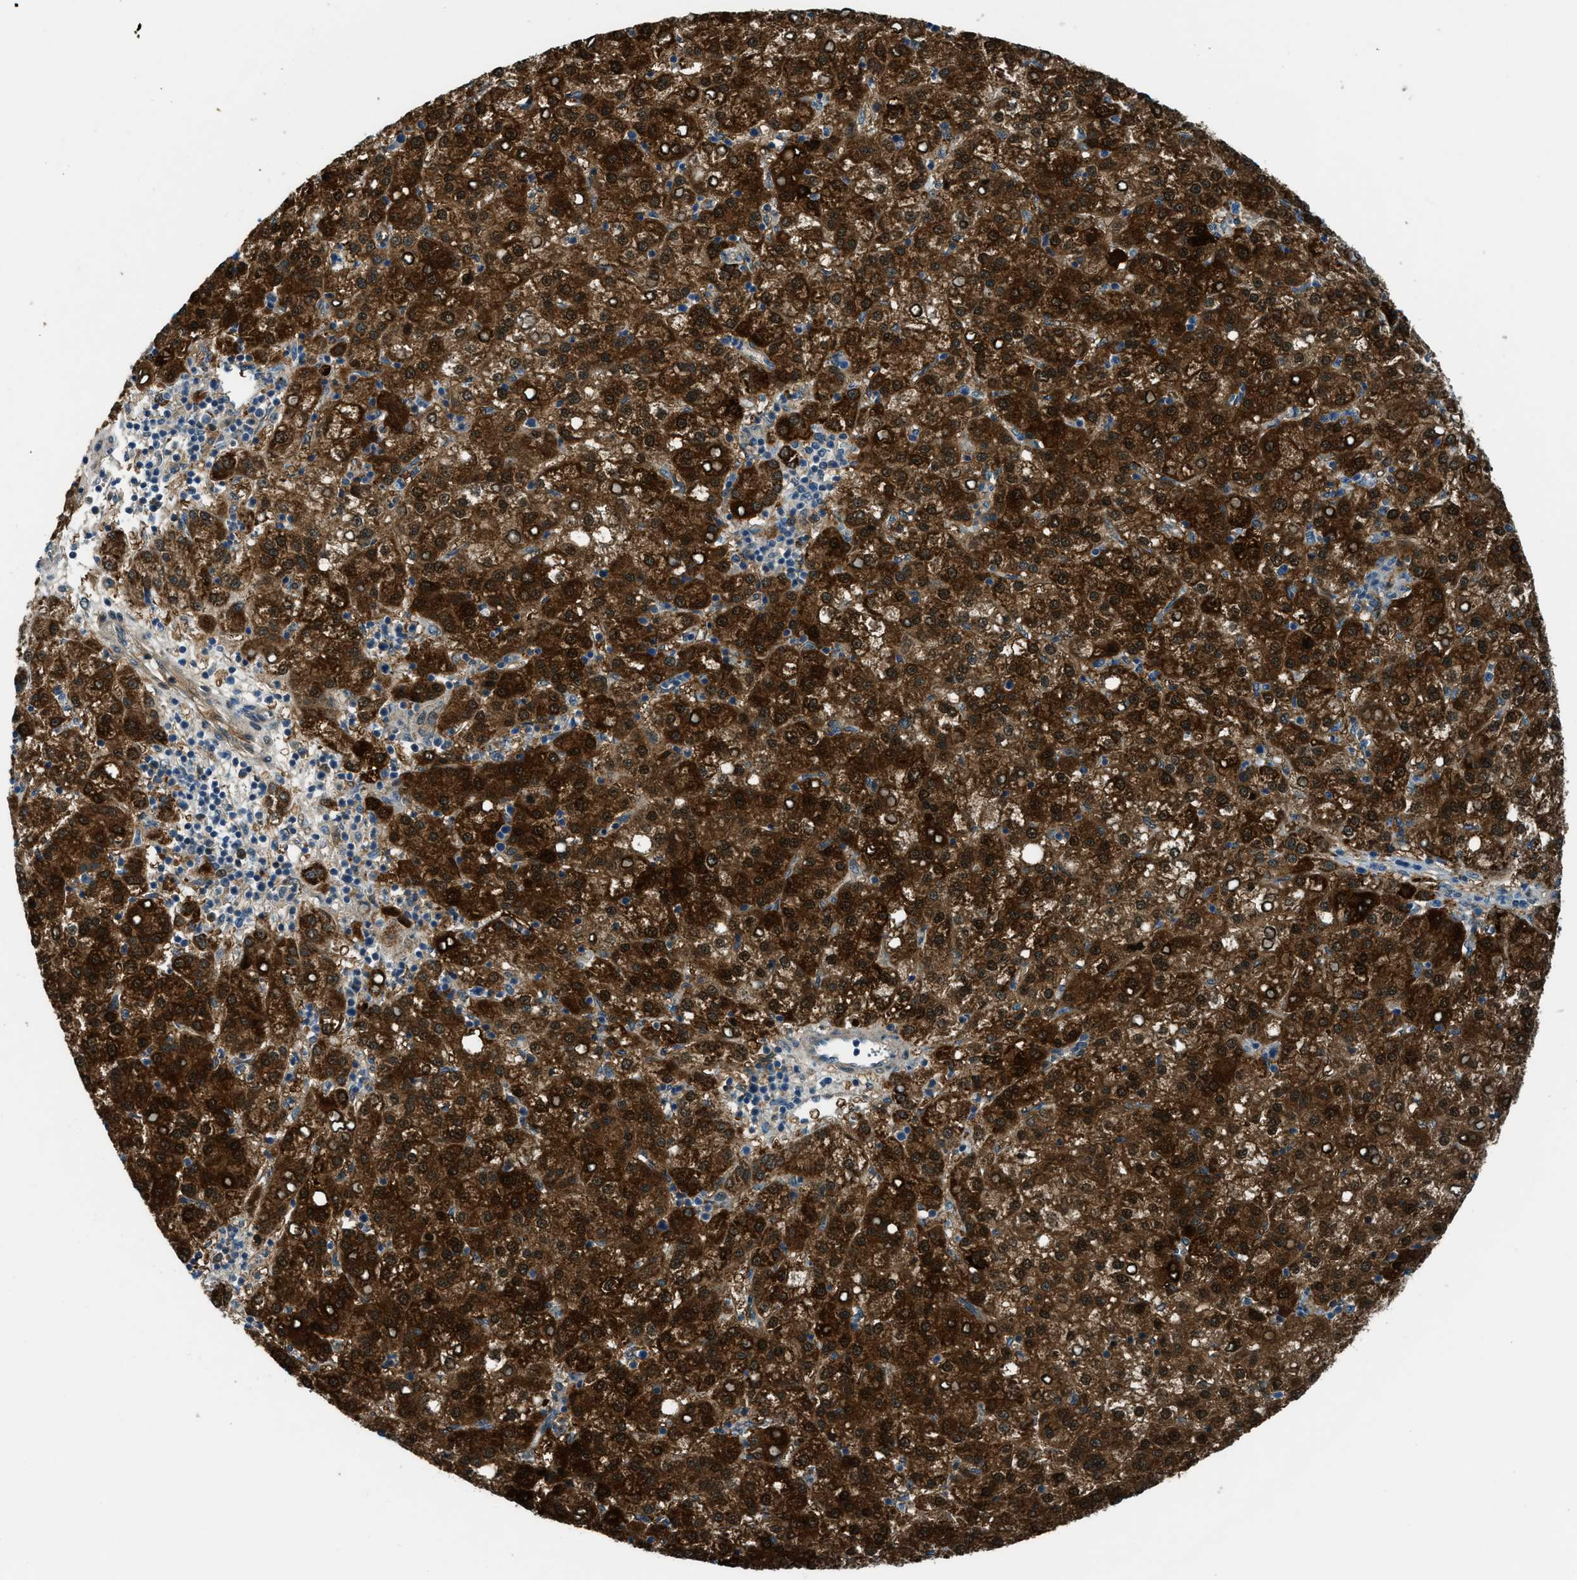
{"staining": {"intensity": "strong", "quantity": ">75%", "location": "cytoplasmic/membranous"}, "tissue": "liver cancer", "cell_type": "Tumor cells", "image_type": "cancer", "snomed": [{"axis": "morphology", "description": "Carcinoma, Hepatocellular, NOS"}, {"axis": "topography", "description": "Liver"}], "caption": "A brown stain shows strong cytoplasmic/membranous staining of a protein in human hepatocellular carcinoma (liver) tumor cells.", "gene": "NPEPL1", "patient": {"sex": "female", "age": 58}}